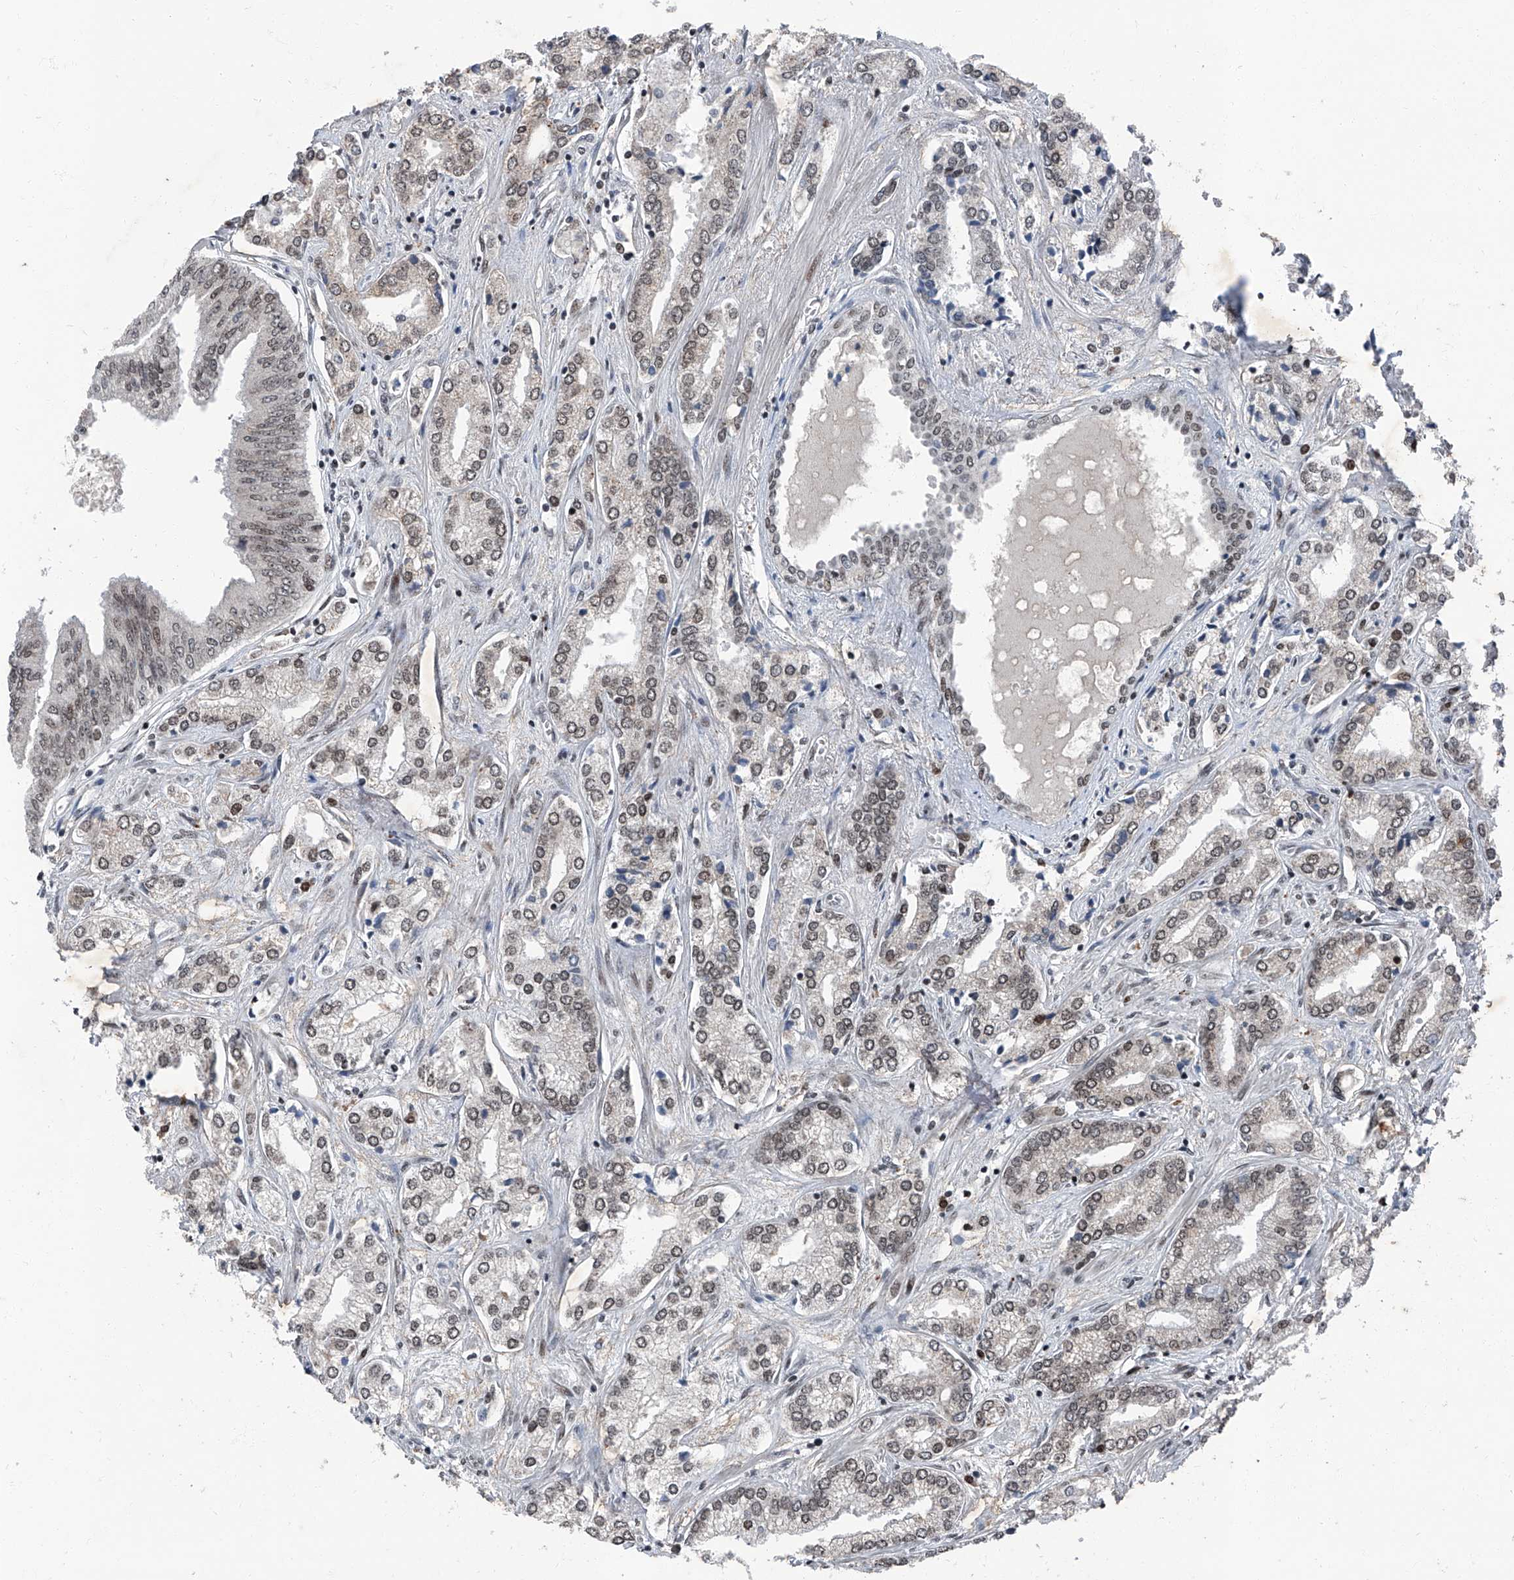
{"staining": {"intensity": "weak", "quantity": "25%-75%", "location": "nuclear"}, "tissue": "prostate cancer", "cell_type": "Tumor cells", "image_type": "cancer", "snomed": [{"axis": "morphology", "description": "Adenocarcinoma, High grade"}, {"axis": "topography", "description": "Prostate"}], "caption": "Brown immunohistochemical staining in prostate cancer shows weak nuclear staining in about 25%-75% of tumor cells.", "gene": "BMI1", "patient": {"sex": "male", "age": 66}}